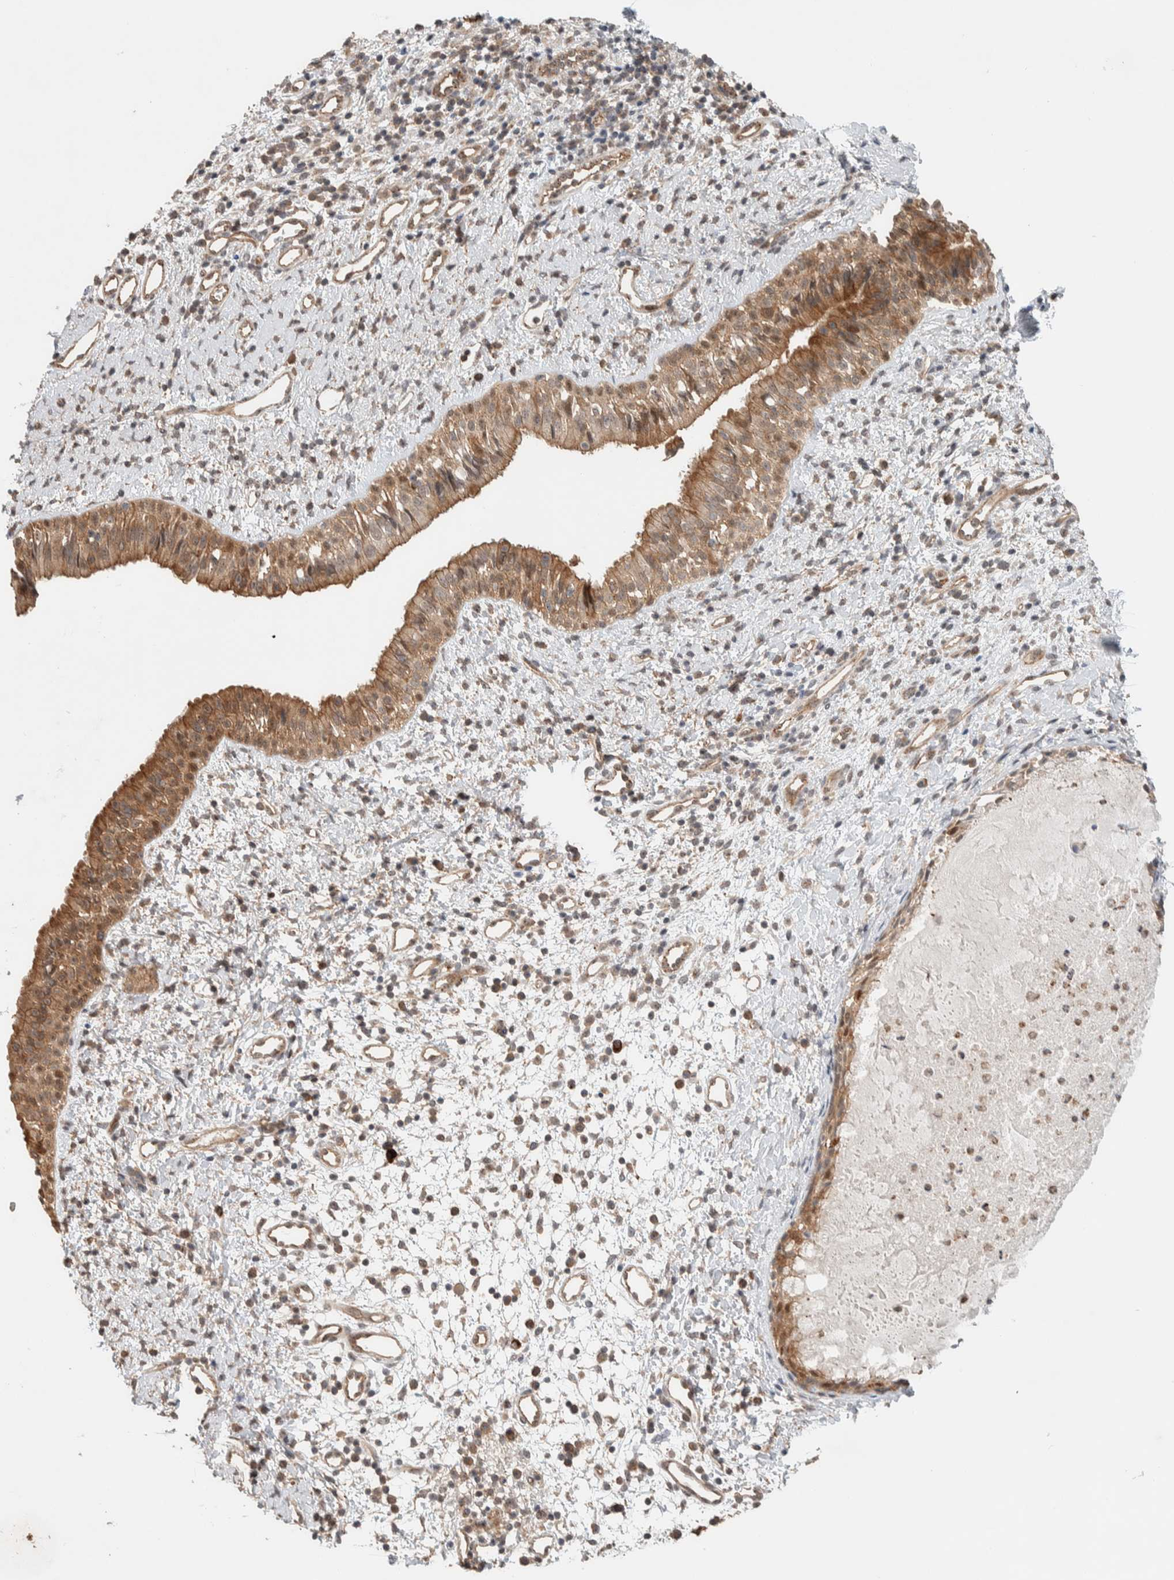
{"staining": {"intensity": "moderate", "quantity": ">75%", "location": "cytoplasmic/membranous,nuclear"}, "tissue": "nasopharynx", "cell_type": "Respiratory epithelial cells", "image_type": "normal", "snomed": [{"axis": "morphology", "description": "Normal tissue, NOS"}, {"axis": "topography", "description": "Nasopharynx"}], "caption": "IHC (DAB) staining of benign human nasopharynx displays moderate cytoplasmic/membranous,nuclear protein expression in about >75% of respiratory epithelial cells.", "gene": "DEPTOR", "patient": {"sex": "male", "age": 22}}